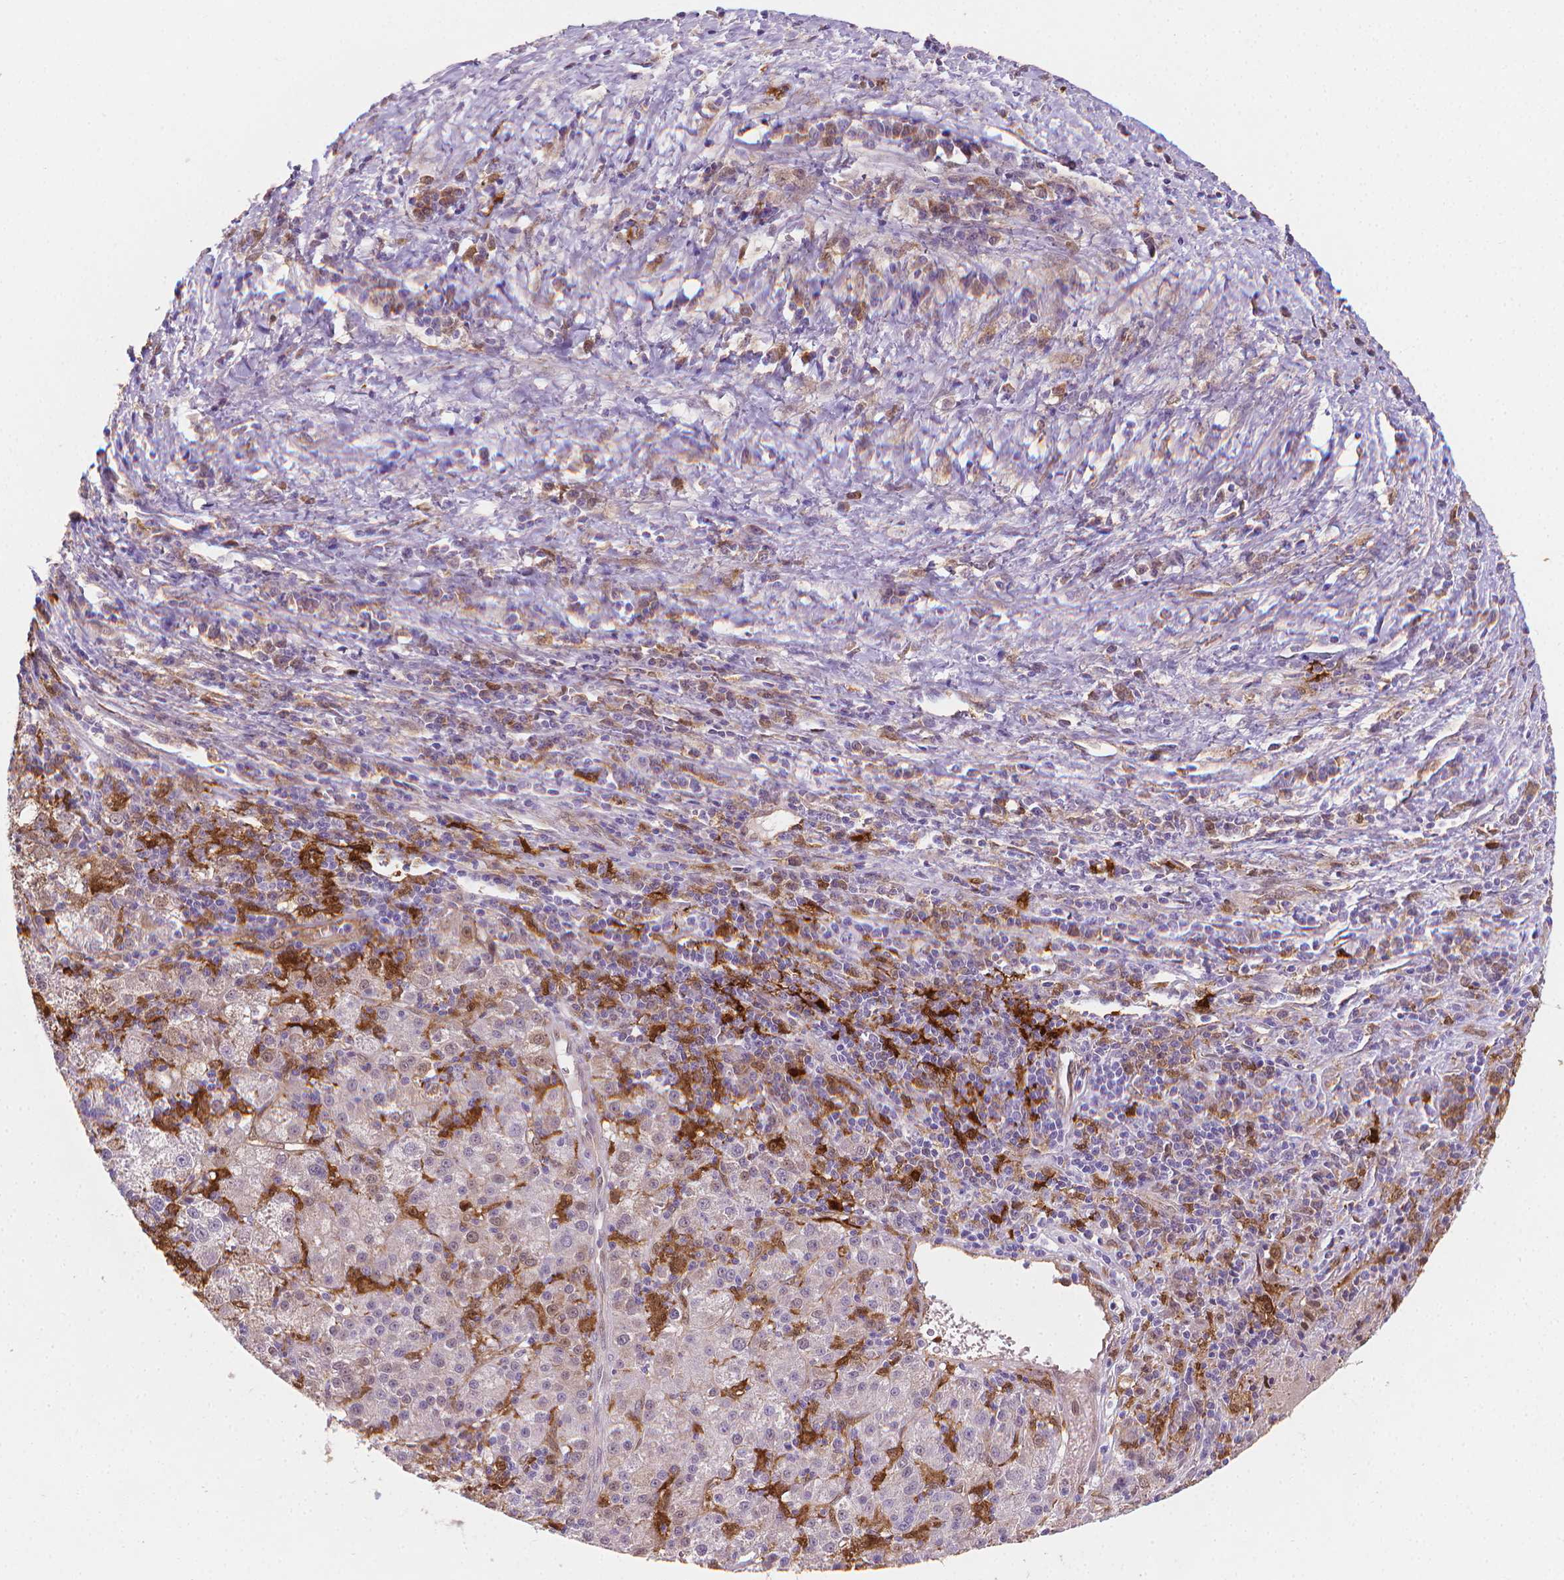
{"staining": {"intensity": "negative", "quantity": "none", "location": "none"}, "tissue": "liver cancer", "cell_type": "Tumor cells", "image_type": "cancer", "snomed": [{"axis": "morphology", "description": "Carcinoma, Hepatocellular, NOS"}, {"axis": "topography", "description": "Liver"}], "caption": "An immunohistochemistry (IHC) photomicrograph of liver hepatocellular carcinoma is shown. There is no staining in tumor cells of liver hepatocellular carcinoma.", "gene": "TNFAIP2", "patient": {"sex": "female", "age": 60}}